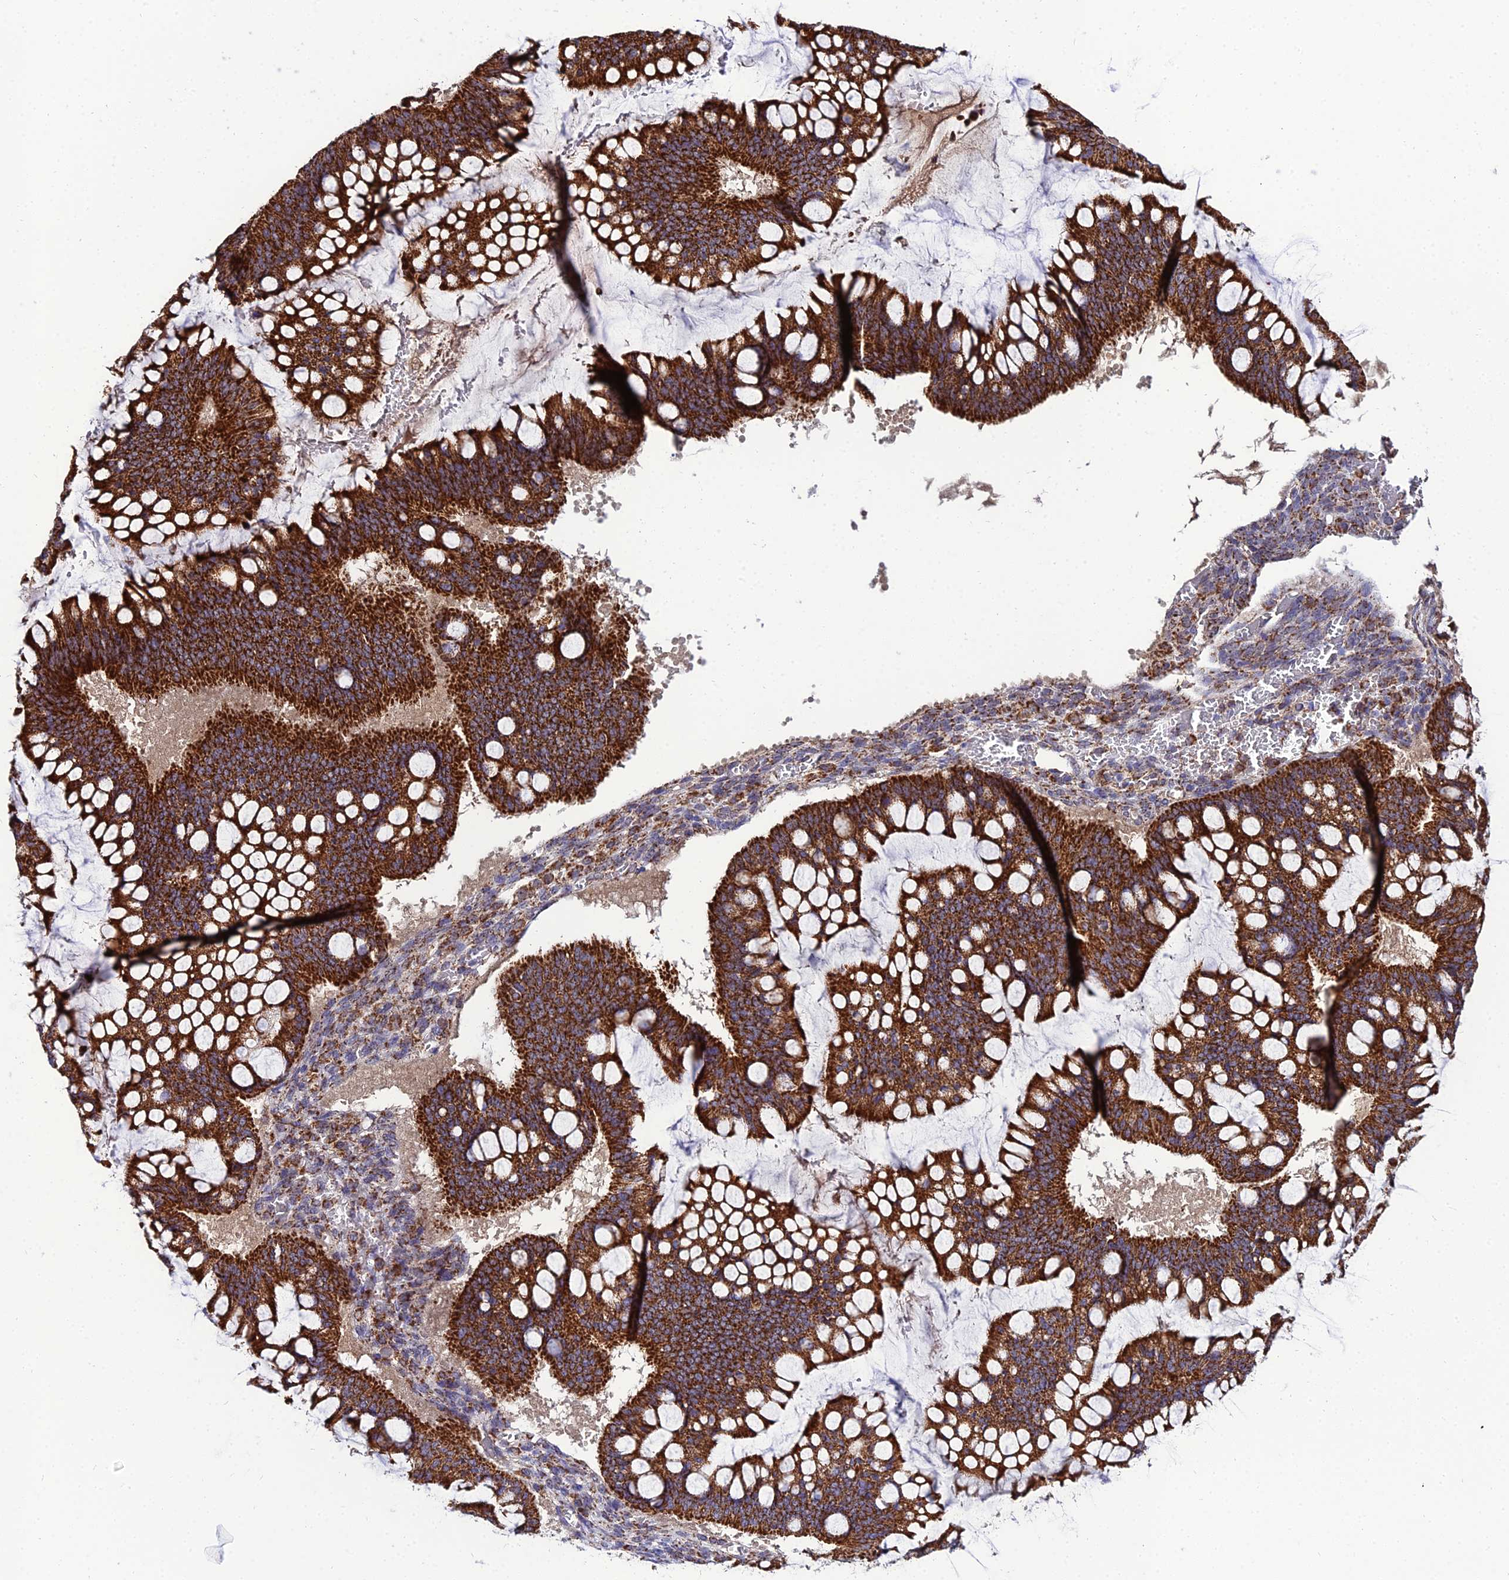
{"staining": {"intensity": "strong", "quantity": ">75%", "location": "cytoplasmic/membranous"}, "tissue": "ovarian cancer", "cell_type": "Tumor cells", "image_type": "cancer", "snomed": [{"axis": "morphology", "description": "Cystadenocarcinoma, mucinous, NOS"}, {"axis": "topography", "description": "Ovary"}], "caption": "Protein analysis of ovarian cancer (mucinous cystadenocarcinoma) tissue displays strong cytoplasmic/membranous positivity in approximately >75% of tumor cells. The staining is performed using DAB brown chromogen to label protein expression. The nuclei are counter-stained blue using hematoxylin.", "gene": "PSMD2", "patient": {"sex": "female", "age": 73}}